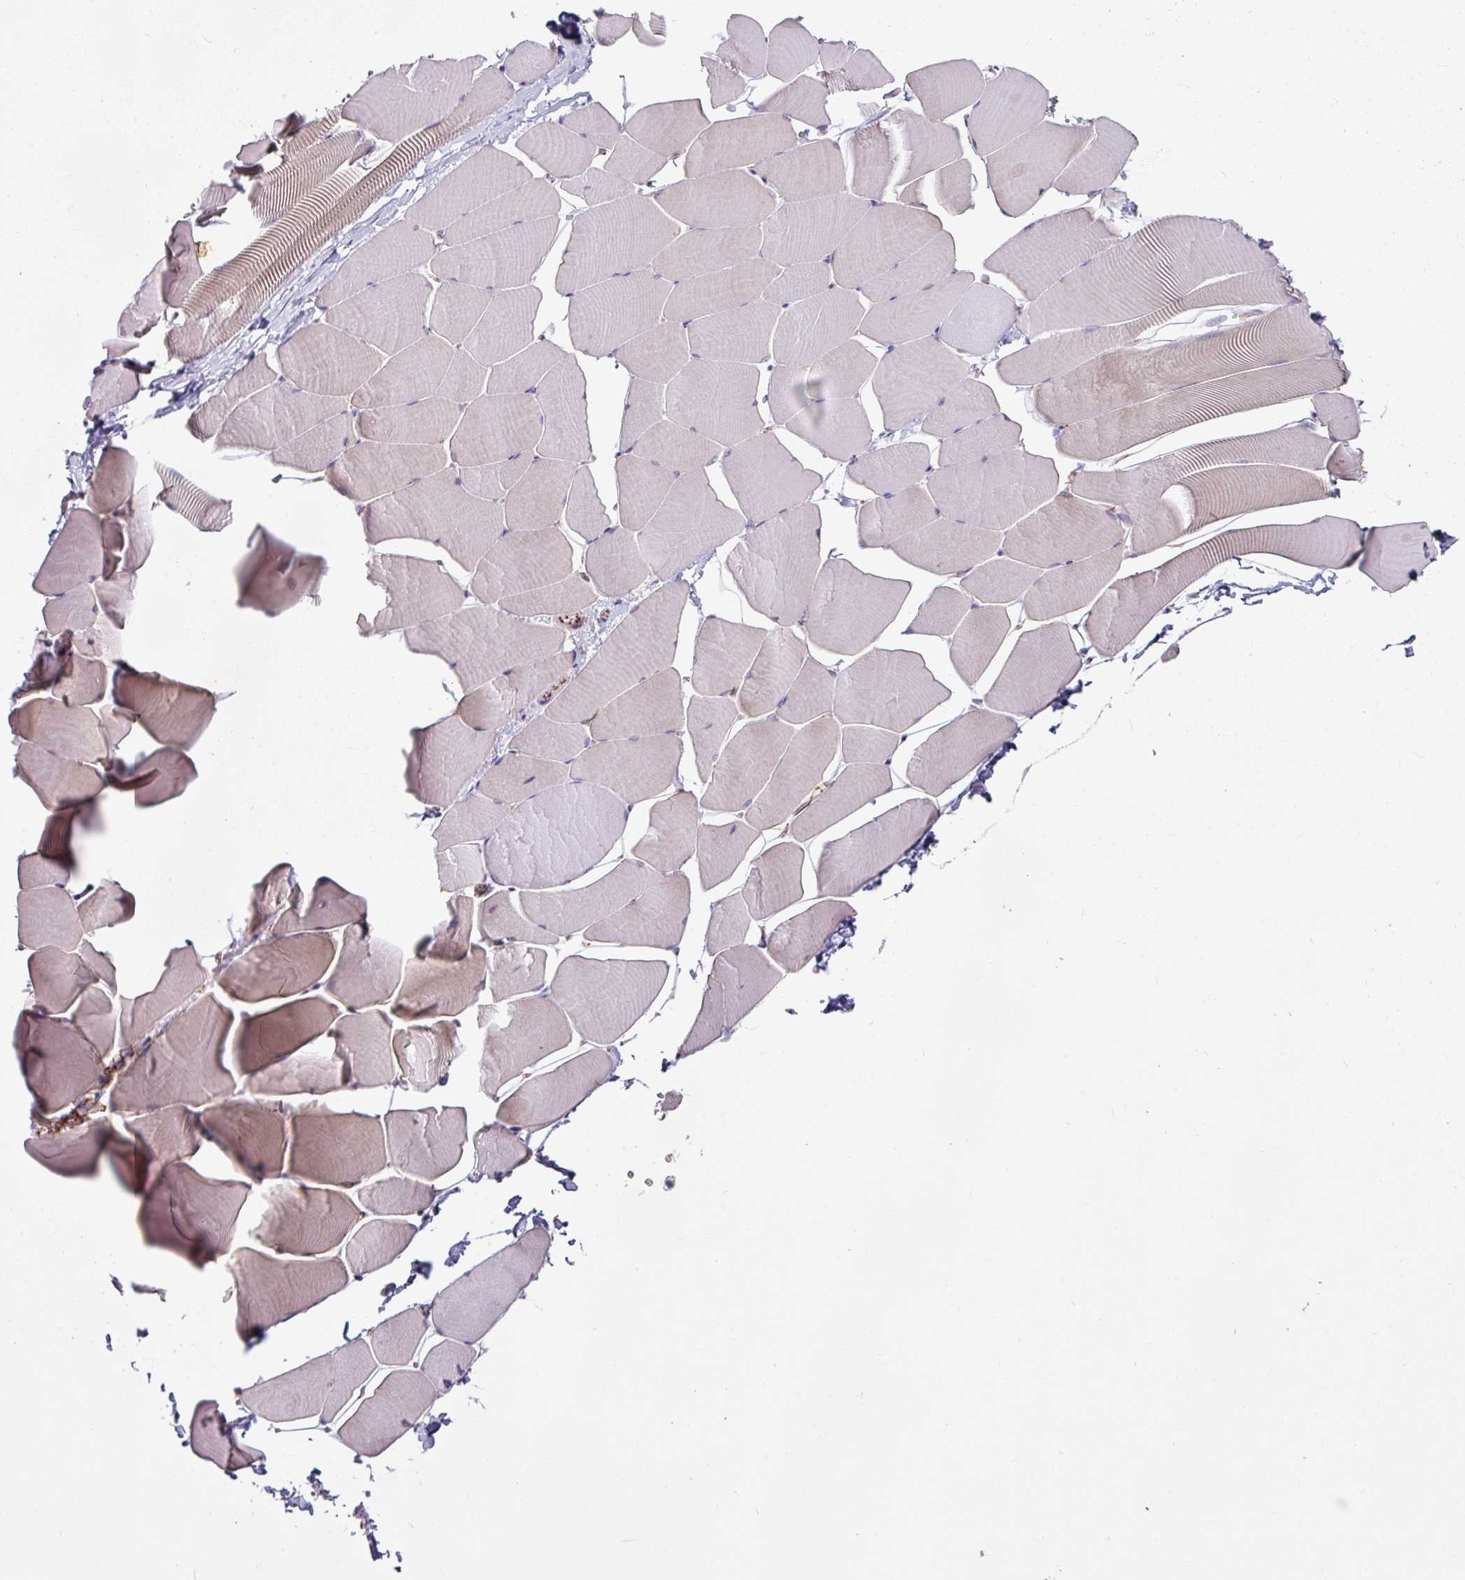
{"staining": {"intensity": "weak", "quantity": "<25%", "location": "cytoplasmic/membranous"}, "tissue": "skeletal muscle", "cell_type": "Myocytes", "image_type": "normal", "snomed": [{"axis": "morphology", "description": "Normal tissue, NOS"}, {"axis": "topography", "description": "Skeletal muscle"}], "caption": "Skeletal muscle stained for a protein using IHC displays no expression myocytes.", "gene": "JUP", "patient": {"sex": "male", "age": 25}}